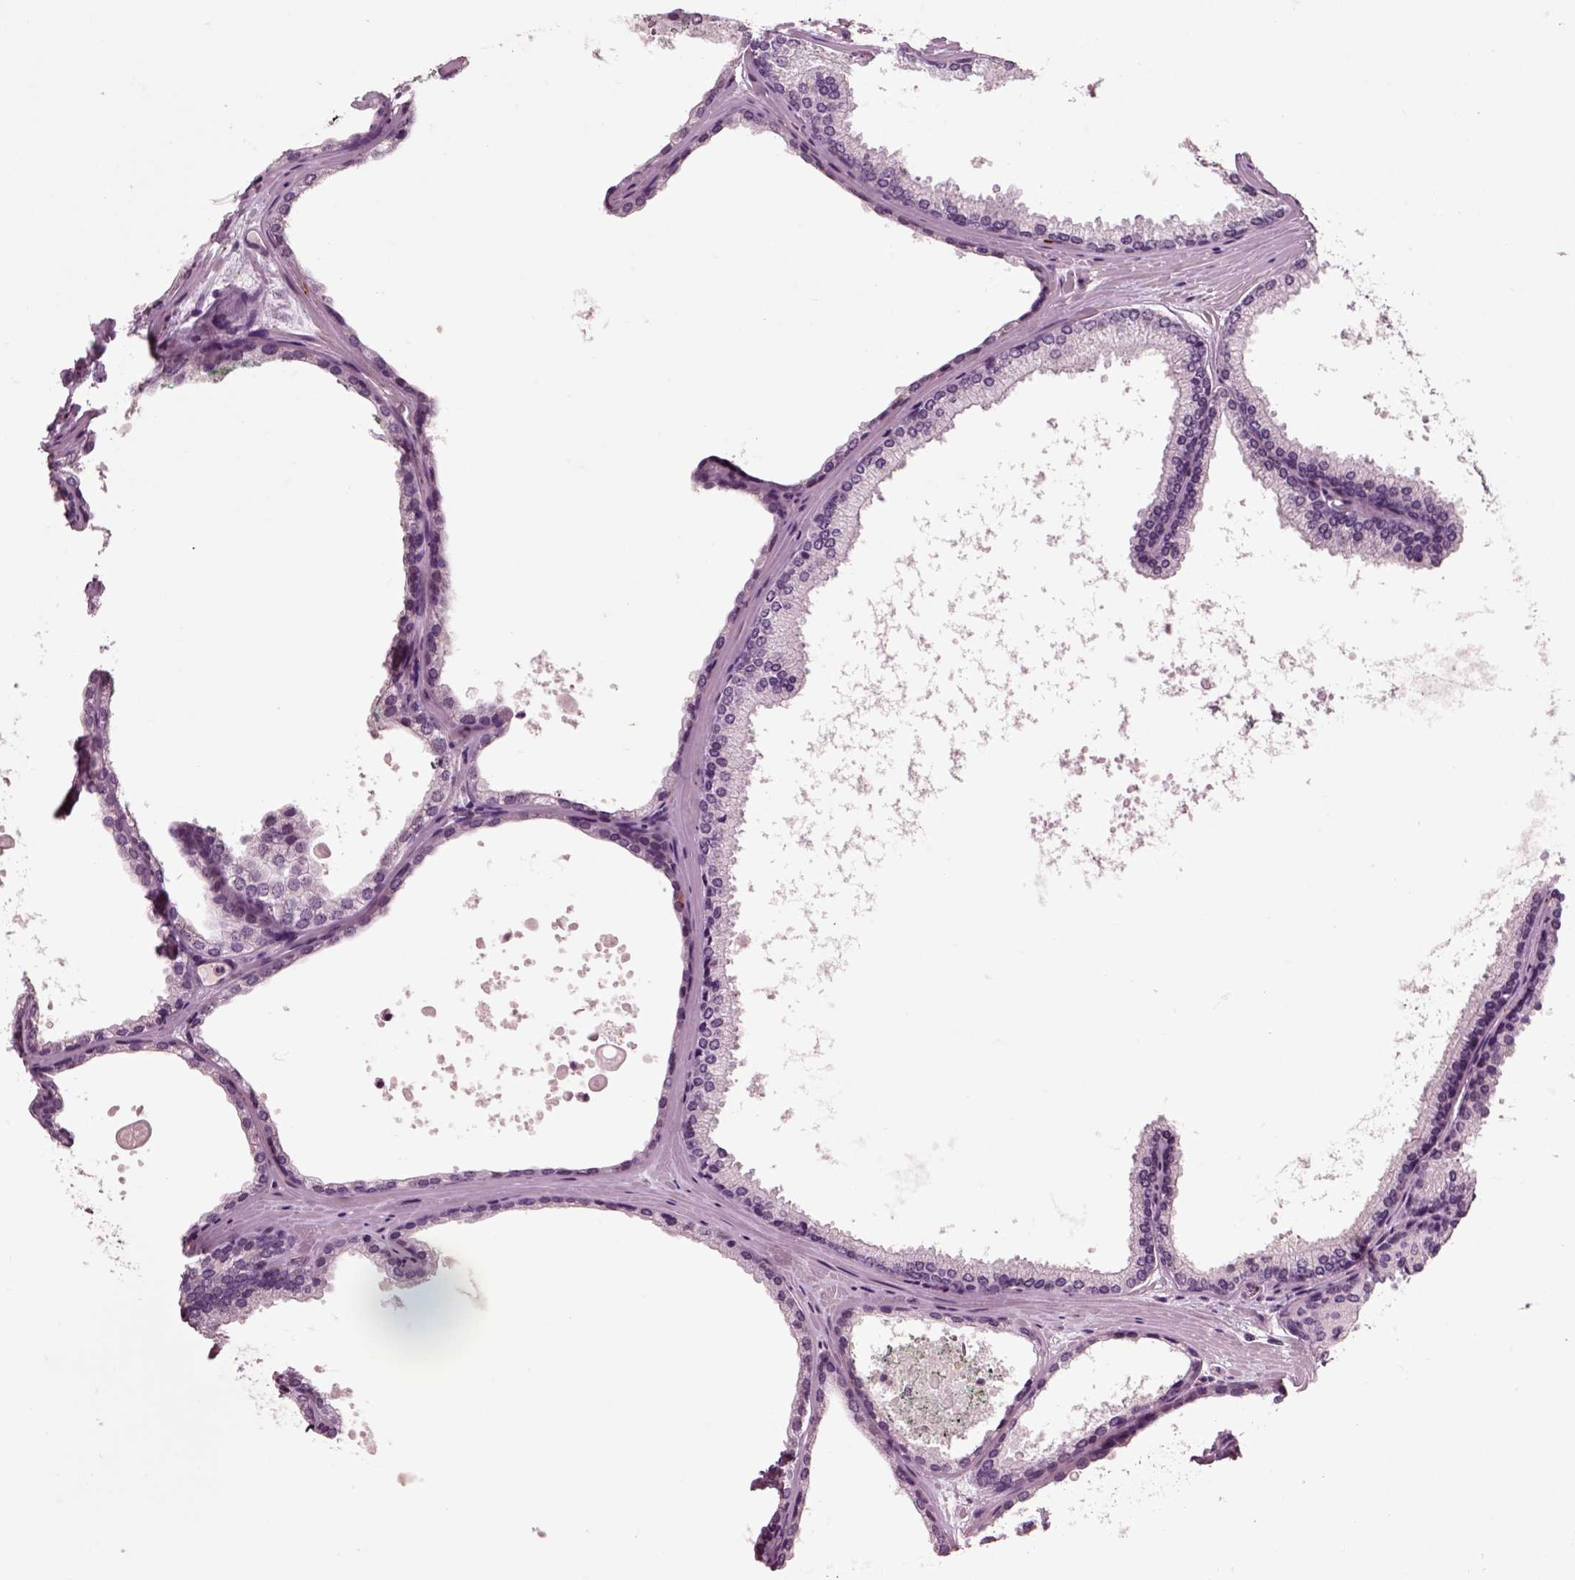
{"staining": {"intensity": "negative", "quantity": "none", "location": "none"}, "tissue": "prostate cancer", "cell_type": "Tumor cells", "image_type": "cancer", "snomed": [{"axis": "morphology", "description": "Adenocarcinoma, Low grade"}, {"axis": "topography", "description": "Prostate"}], "caption": "IHC of human prostate cancer (adenocarcinoma (low-grade)) shows no expression in tumor cells. (DAB (3,3'-diaminobenzidine) immunohistochemistry visualized using brightfield microscopy, high magnification).", "gene": "CHGB", "patient": {"sex": "male", "age": 56}}